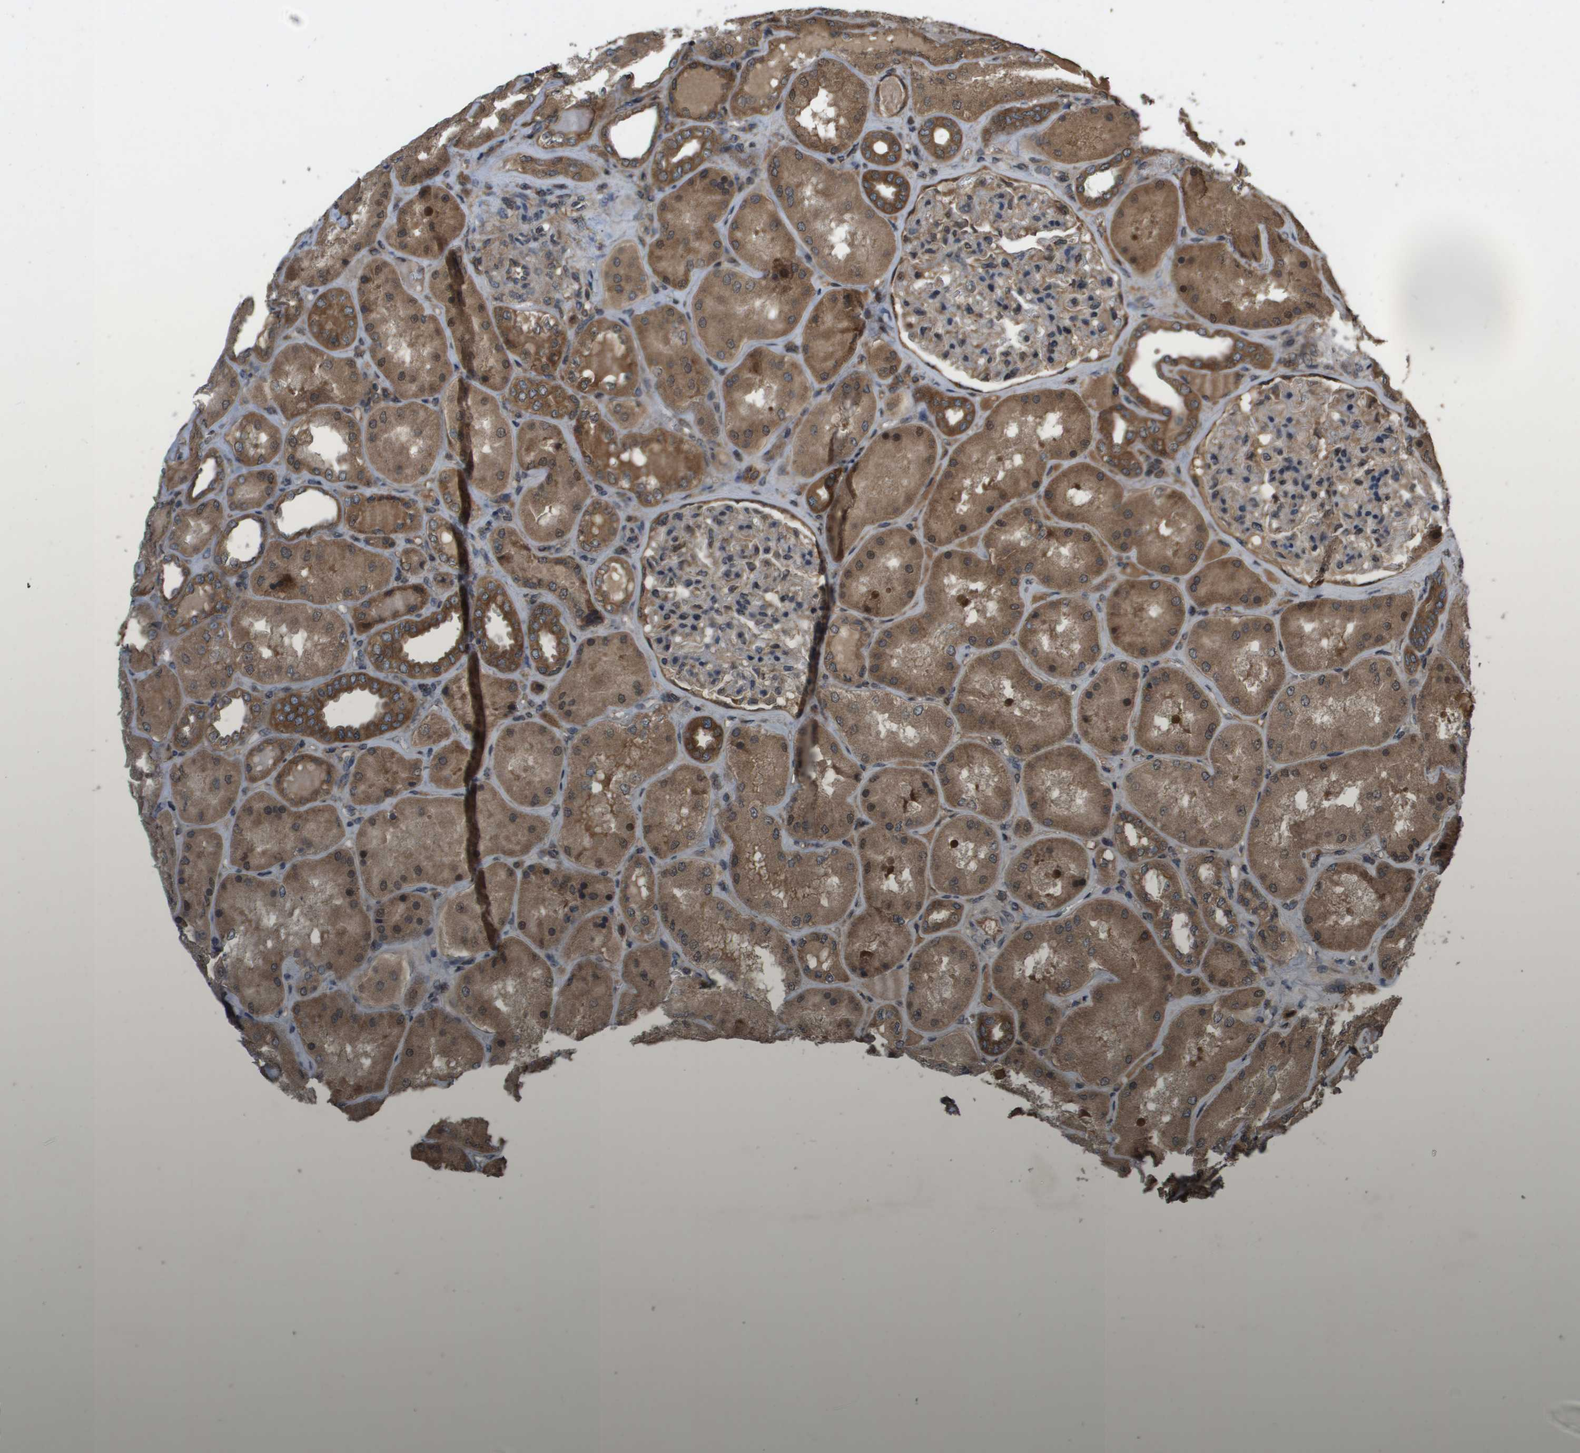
{"staining": {"intensity": "weak", "quantity": ">75%", "location": "cytoplasmic/membranous"}, "tissue": "kidney", "cell_type": "Cells in glomeruli", "image_type": "normal", "snomed": [{"axis": "morphology", "description": "Normal tissue, NOS"}, {"axis": "topography", "description": "Kidney"}], "caption": "The image reveals a brown stain indicating the presence of a protein in the cytoplasmic/membranous of cells in glomeruli in kidney. The staining was performed using DAB to visualize the protein expression in brown, while the nuclei were stained in blue with hematoxylin (Magnification: 20x).", "gene": "SPTLC1", "patient": {"sex": "female", "age": 56}}